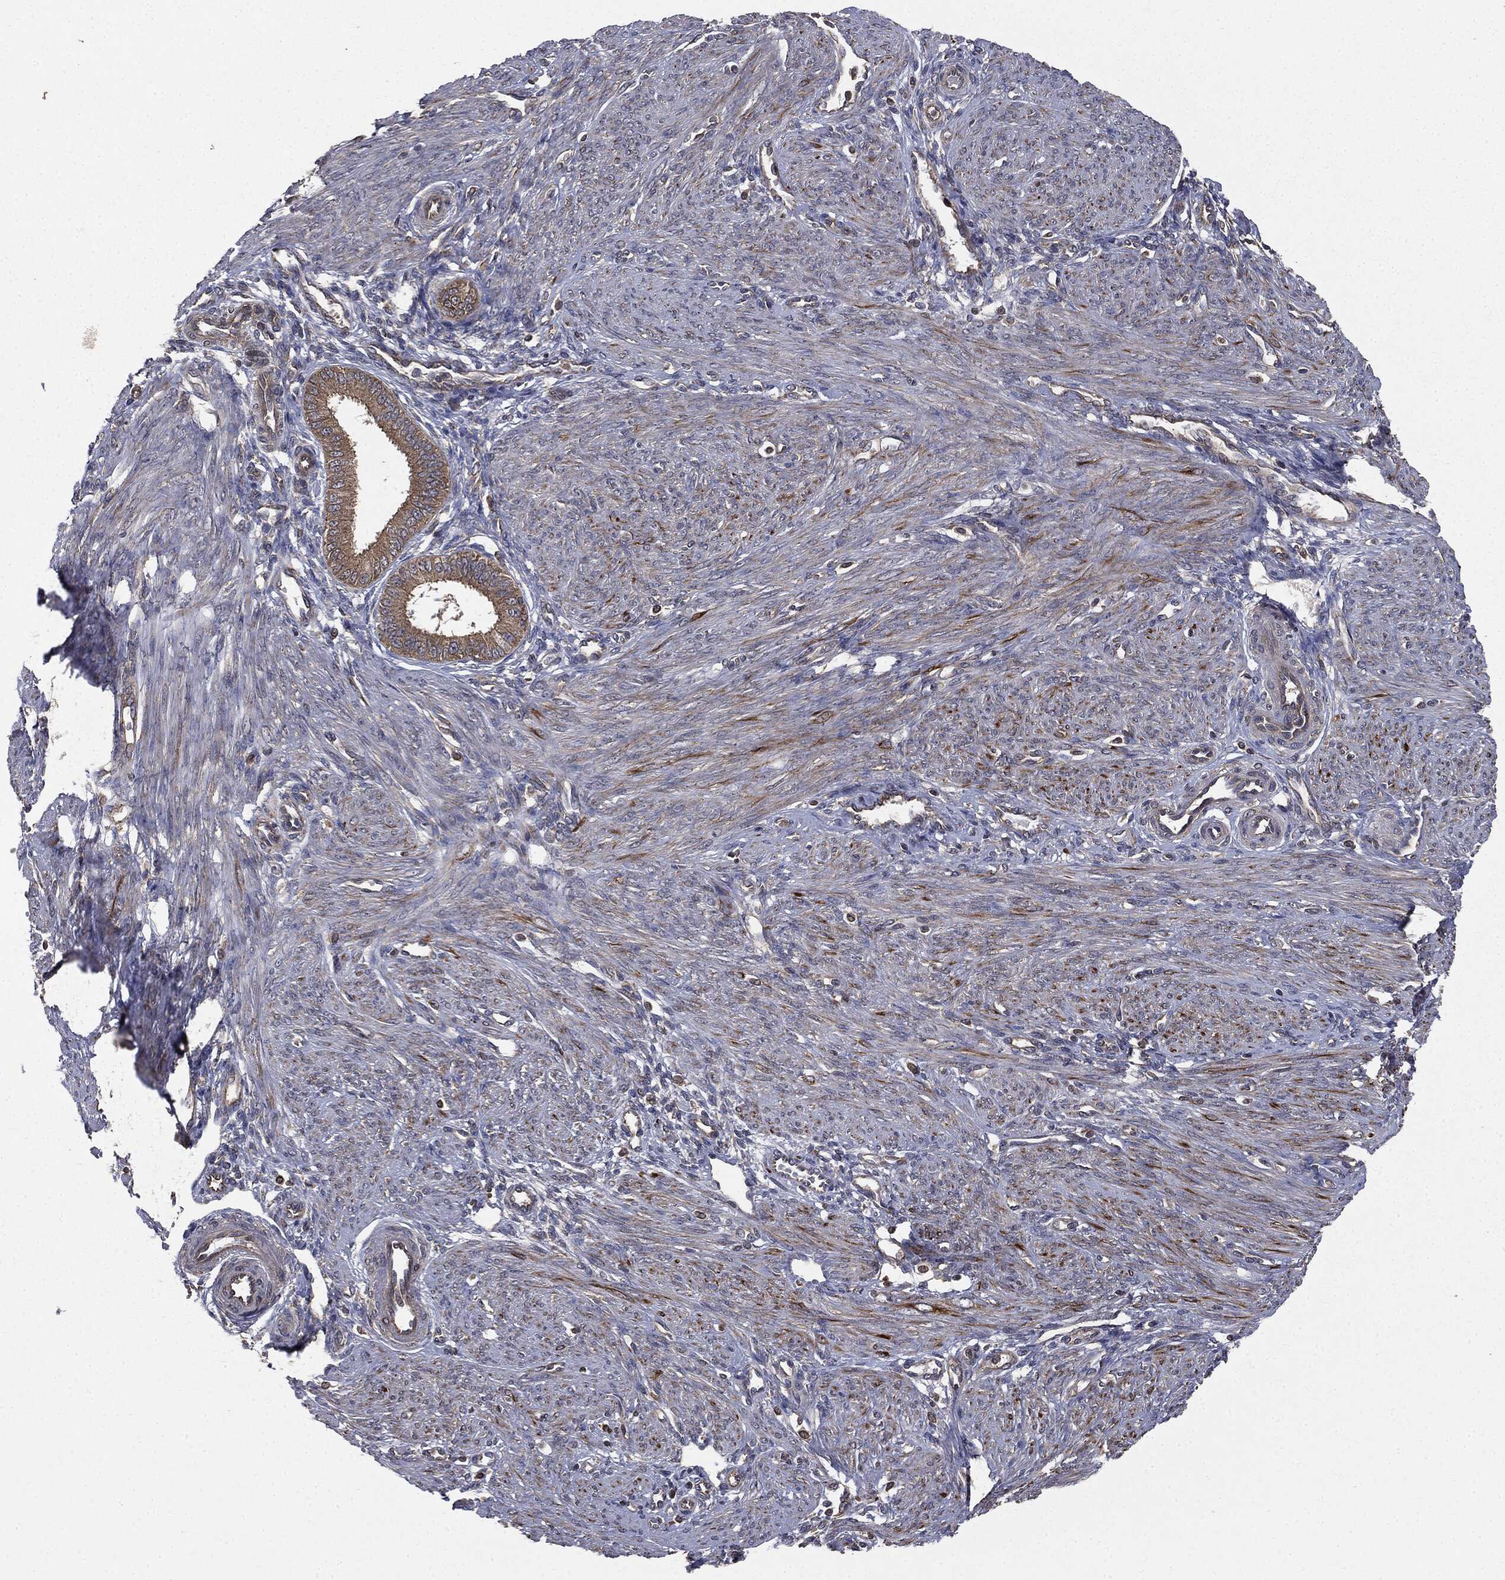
{"staining": {"intensity": "negative", "quantity": "none", "location": "none"}, "tissue": "endometrium", "cell_type": "Cells in endometrial stroma", "image_type": "normal", "snomed": [{"axis": "morphology", "description": "Normal tissue, NOS"}, {"axis": "topography", "description": "Endometrium"}], "caption": "Endometrium stained for a protein using immunohistochemistry (IHC) shows no positivity cells in endometrial stroma.", "gene": "PLOD3", "patient": {"sex": "female", "age": 39}}